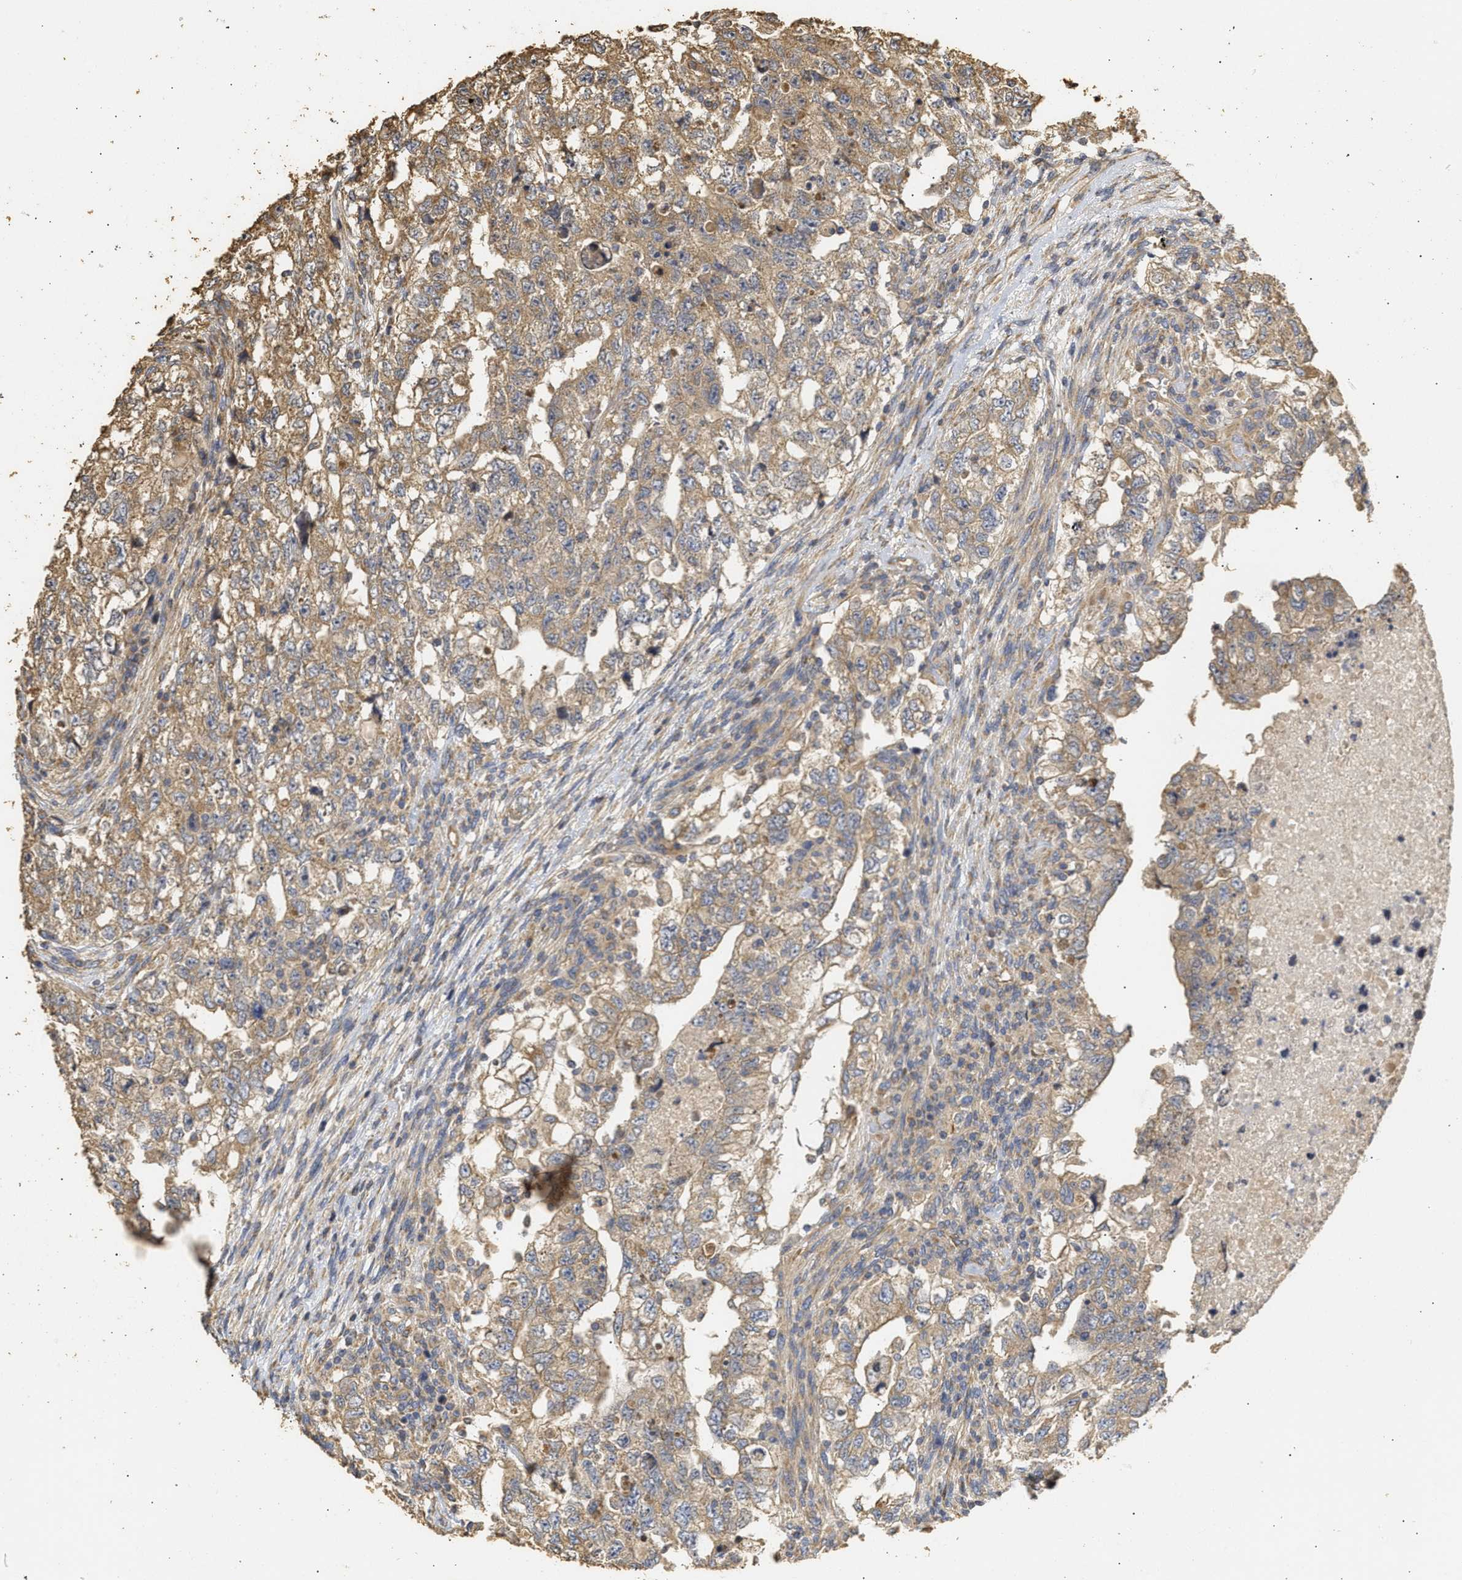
{"staining": {"intensity": "moderate", "quantity": ">75%", "location": "cytoplasmic/membranous"}, "tissue": "testis cancer", "cell_type": "Tumor cells", "image_type": "cancer", "snomed": [{"axis": "morphology", "description": "Carcinoma, Embryonal, NOS"}, {"axis": "topography", "description": "Testis"}], "caption": "Moderate cytoplasmic/membranous protein expression is identified in about >75% of tumor cells in testis embryonal carcinoma. (DAB = brown stain, brightfield microscopy at high magnification).", "gene": "NAV1", "patient": {"sex": "male", "age": 36}}